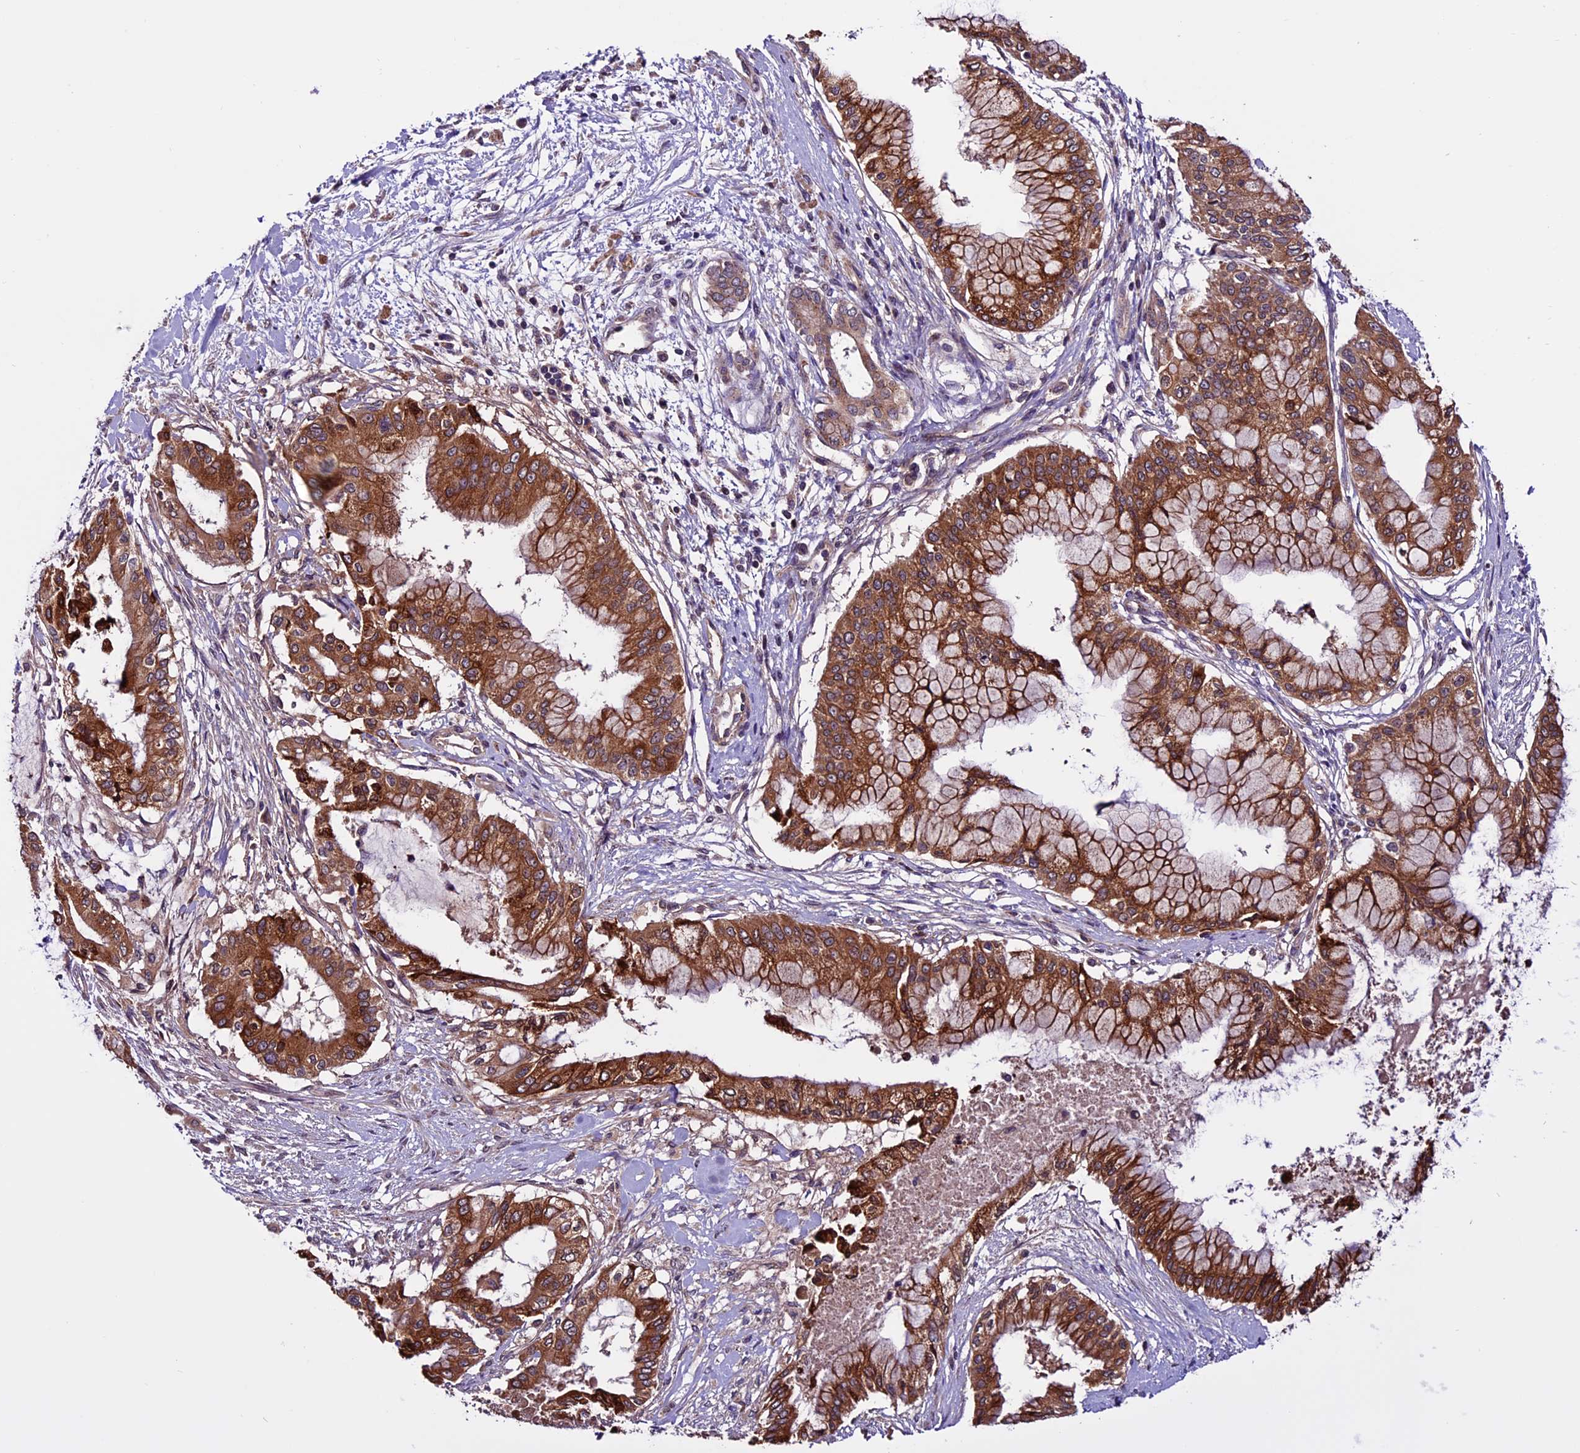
{"staining": {"intensity": "strong", "quantity": ">75%", "location": "cytoplasmic/membranous"}, "tissue": "pancreatic cancer", "cell_type": "Tumor cells", "image_type": "cancer", "snomed": [{"axis": "morphology", "description": "Adenocarcinoma, NOS"}, {"axis": "topography", "description": "Pancreas"}], "caption": "Immunohistochemical staining of human adenocarcinoma (pancreatic) demonstrates strong cytoplasmic/membranous protein staining in about >75% of tumor cells.", "gene": "RINL", "patient": {"sex": "male", "age": 46}}